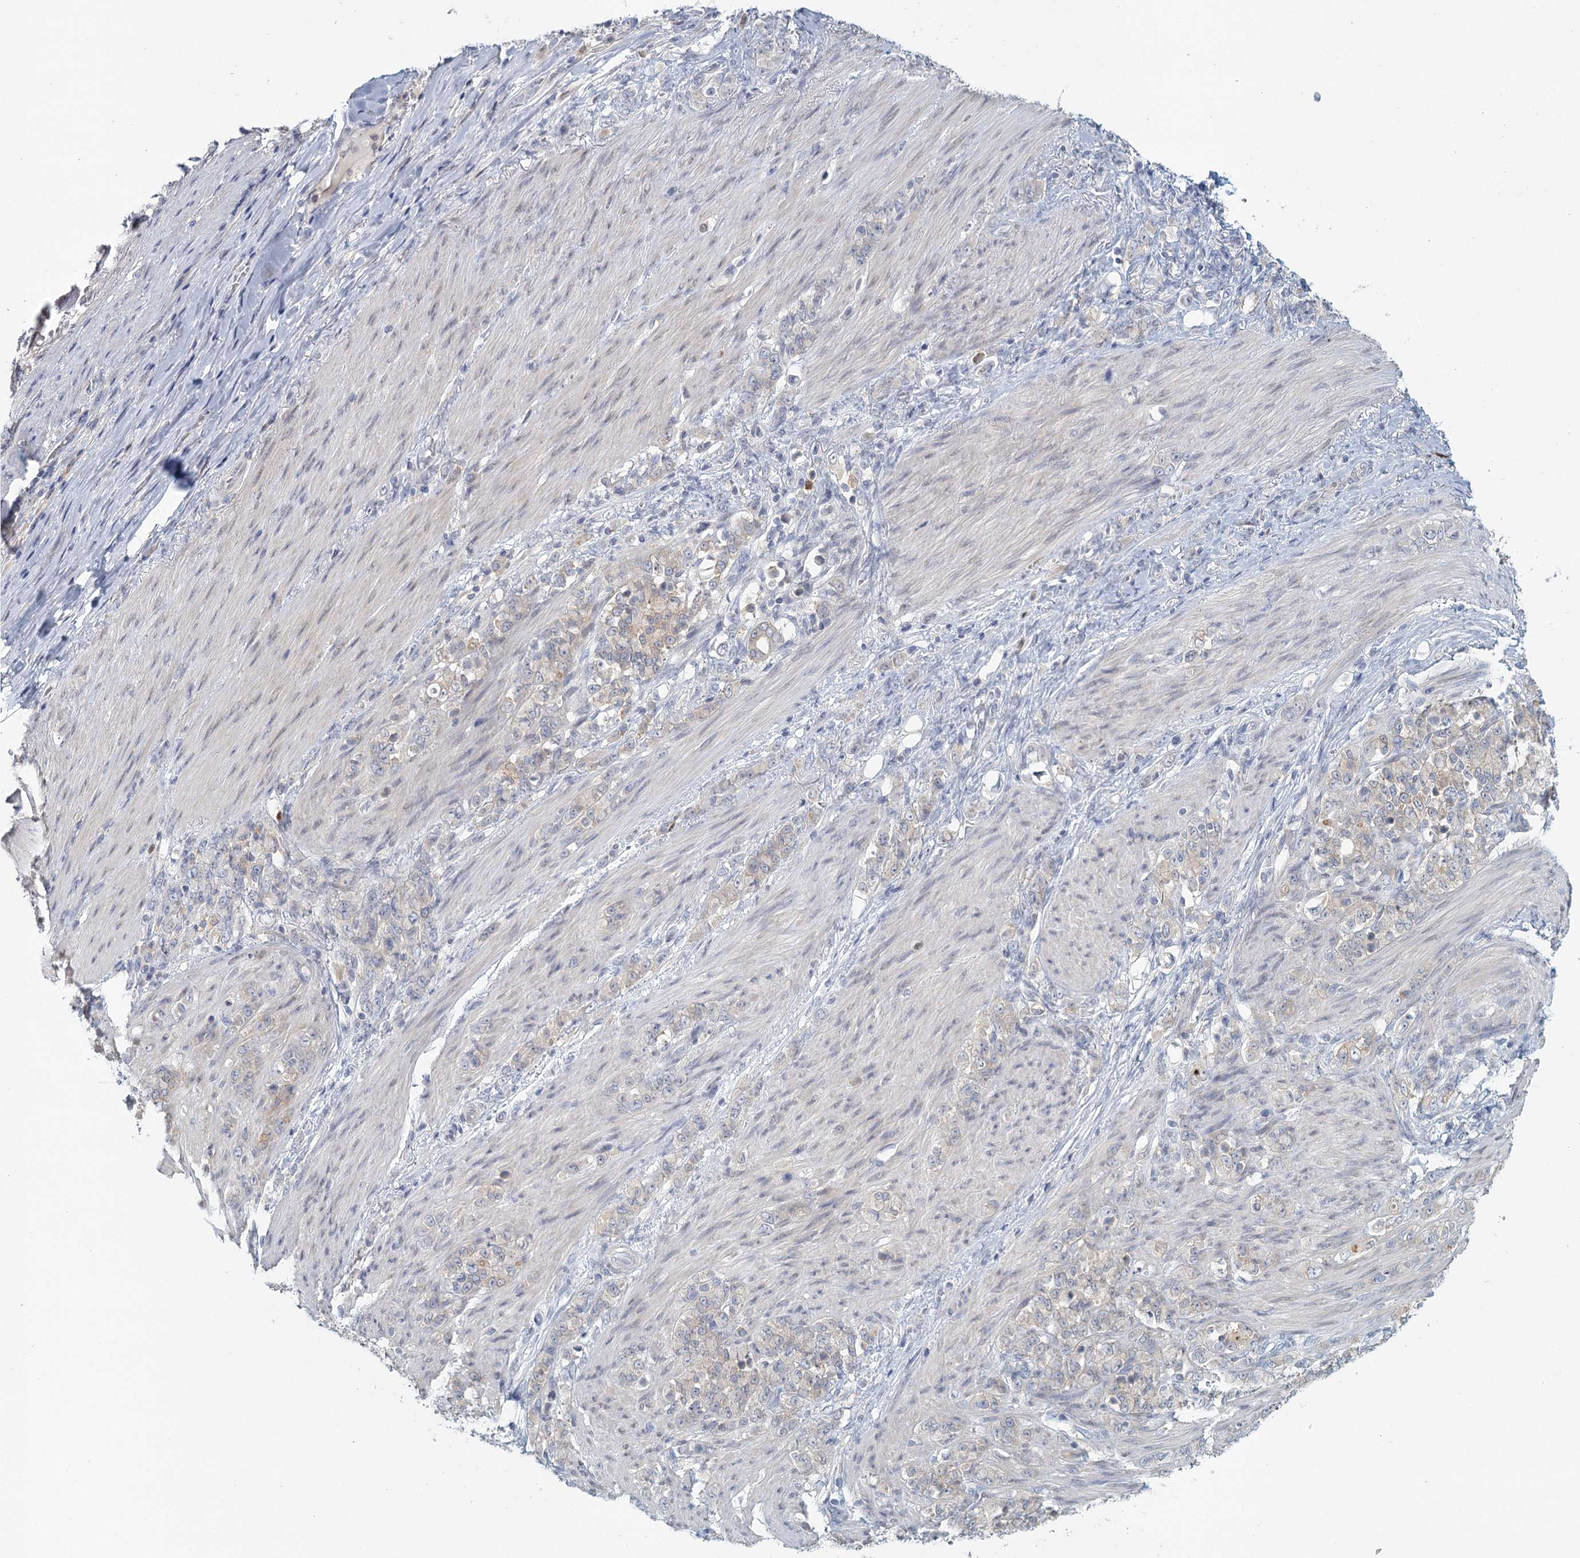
{"staining": {"intensity": "weak", "quantity": "25%-75%", "location": "cytoplasmic/membranous"}, "tissue": "stomach cancer", "cell_type": "Tumor cells", "image_type": "cancer", "snomed": [{"axis": "morphology", "description": "Adenocarcinoma, NOS"}, {"axis": "topography", "description": "Stomach"}], "caption": "Protein staining demonstrates weak cytoplasmic/membranous staining in about 25%-75% of tumor cells in stomach cancer.", "gene": "MYO7B", "patient": {"sex": "female", "age": 79}}